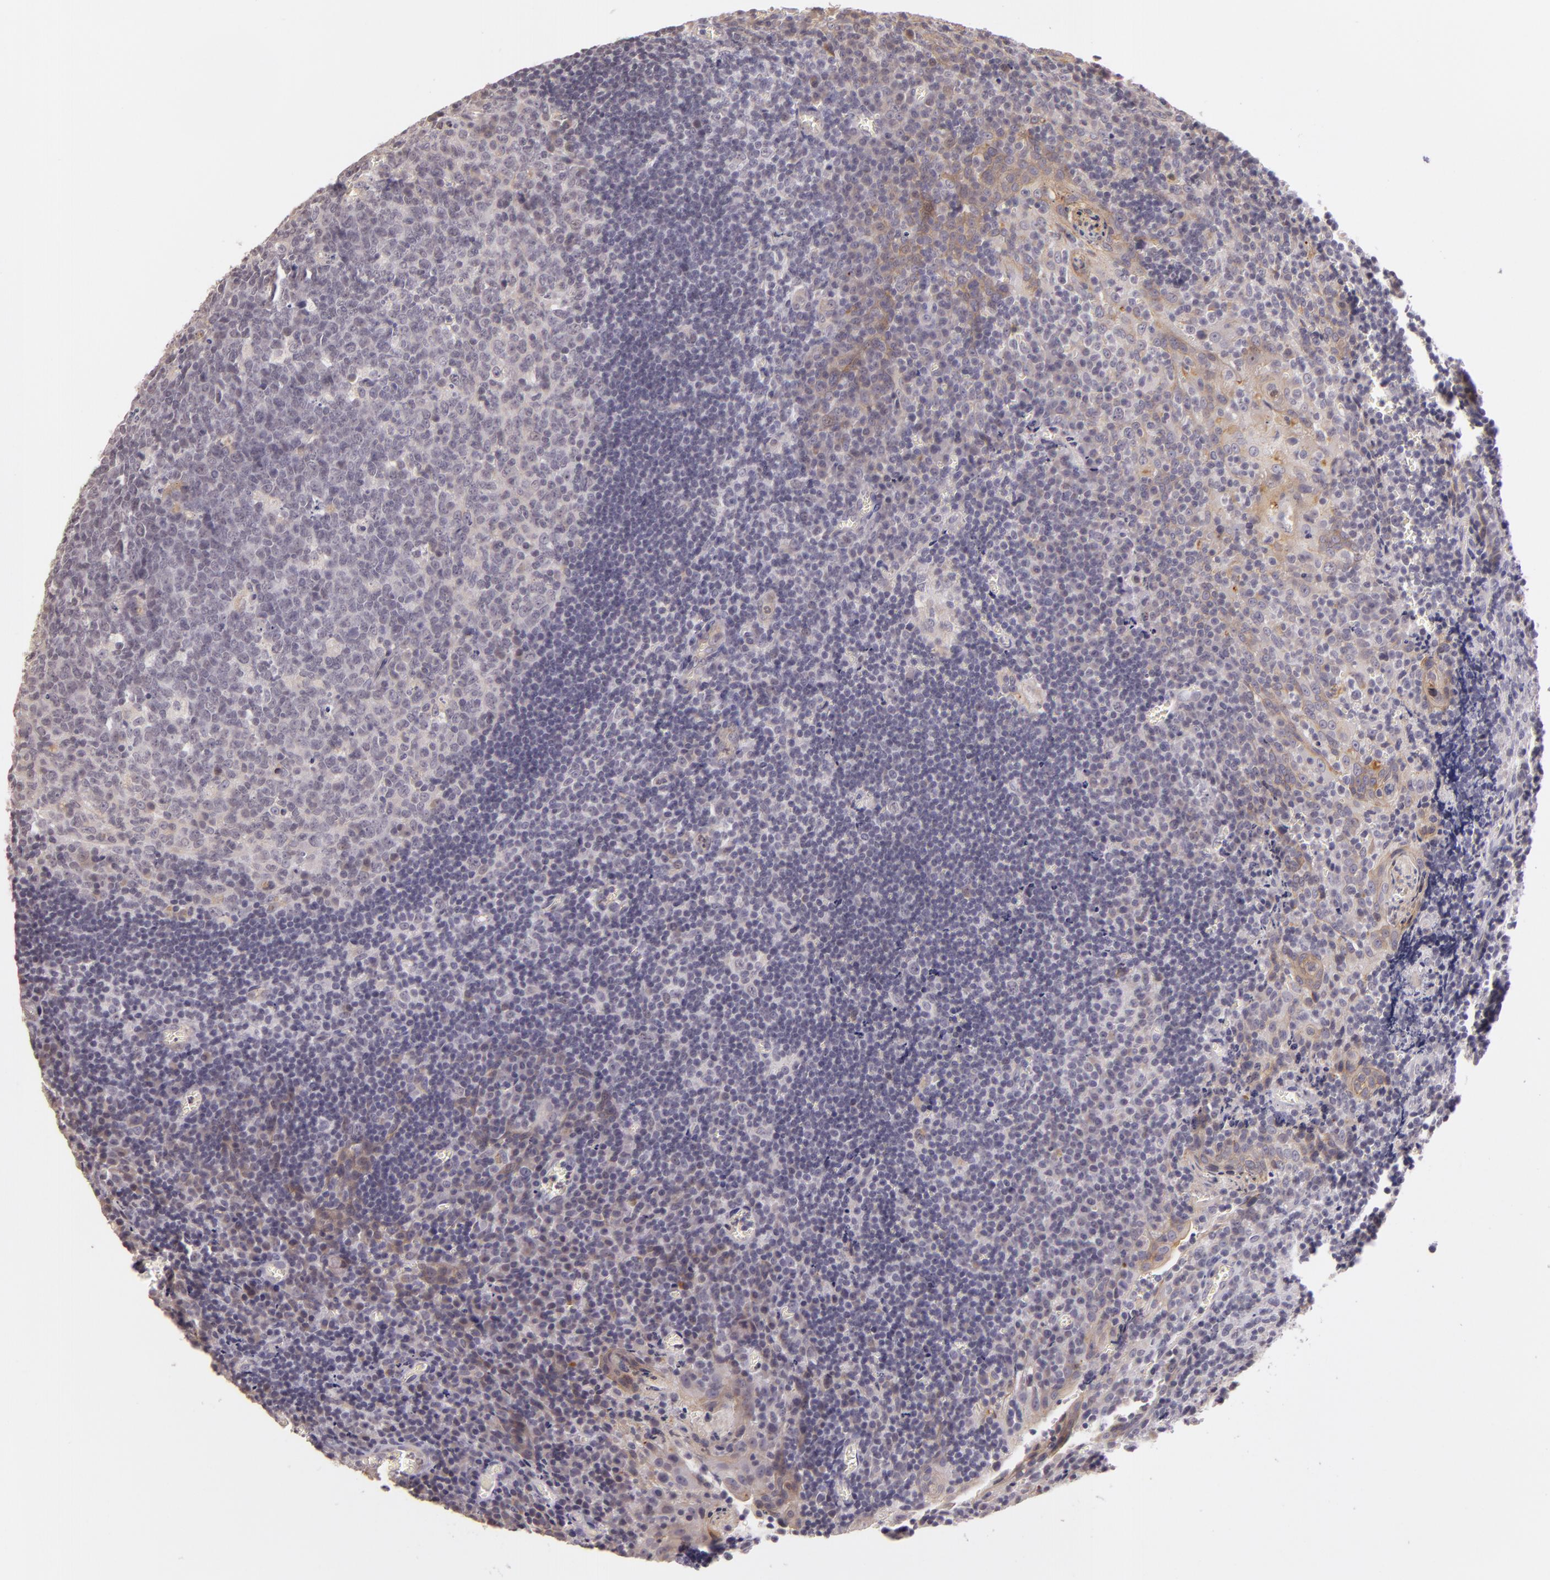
{"staining": {"intensity": "negative", "quantity": "none", "location": "none"}, "tissue": "tonsil", "cell_type": "Germinal center cells", "image_type": "normal", "snomed": [{"axis": "morphology", "description": "Normal tissue, NOS"}, {"axis": "topography", "description": "Tonsil"}], "caption": "Immunohistochemistry image of benign tonsil stained for a protein (brown), which demonstrates no staining in germinal center cells.", "gene": "ARMH4", "patient": {"sex": "male", "age": 20}}